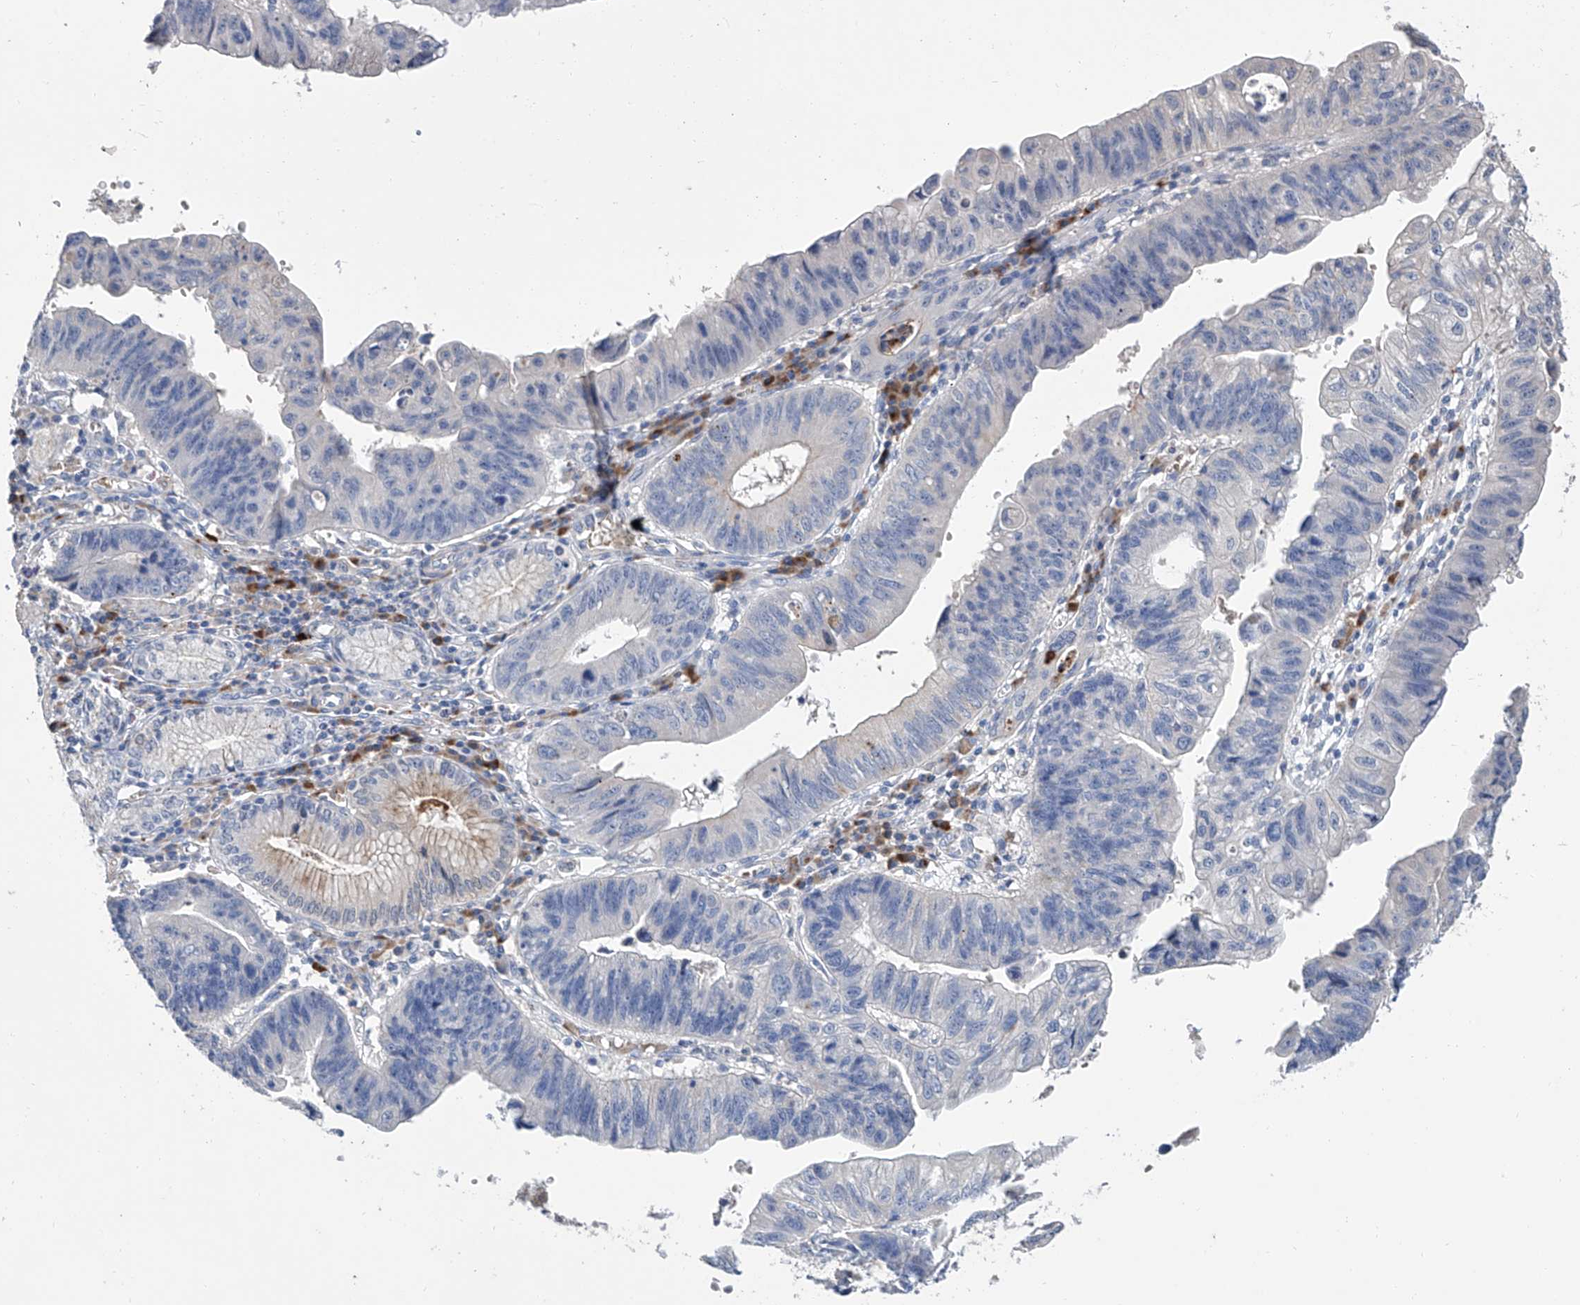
{"staining": {"intensity": "weak", "quantity": "<25%", "location": "cytoplasmic/membranous"}, "tissue": "stomach cancer", "cell_type": "Tumor cells", "image_type": "cancer", "snomed": [{"axis": "morphology", "description": "Adenocarcinoma, NOS"}, {"axis": "topography", "description": "Stomach"}], "caption": "This is an immunohistochemistry (IHC) histopathology image of stomach cancer. There is no positivity in tumor cells.", "gene": "GPT", "patient": {"sex": "male", "age": 59}}